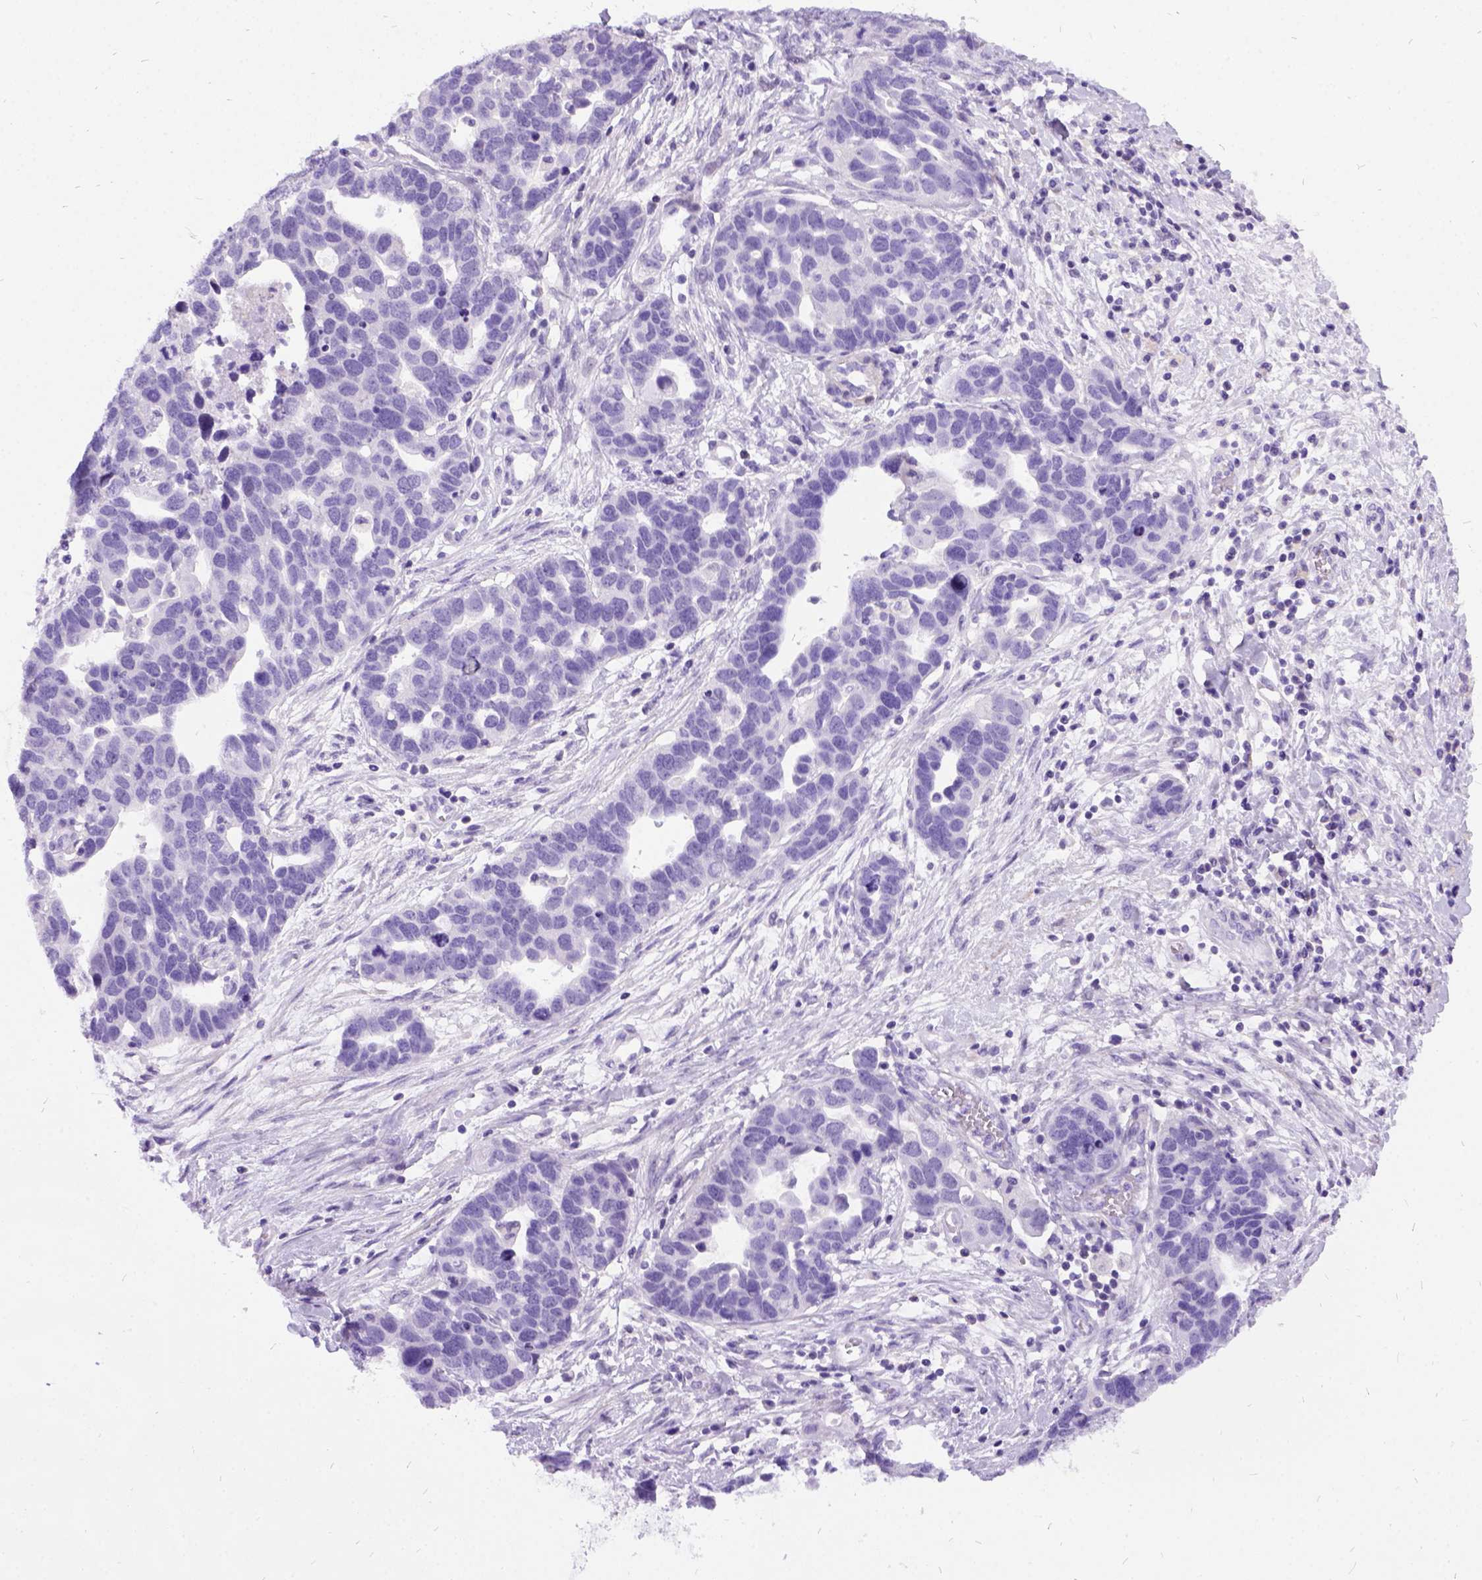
{"staining": {"intensity": "negative", "quantity": "none", "location": "none"}, "tissue": "ovarian cancer", "cell_type": "Tumor cells", "image_type": "cancer", "snomed": [{"axis": "morphology", "description": "Cystadenocarcinoma, serous, NOS"}, {"axis": "topography", "description": "Ovary"}], "caption": "IHC histopathology image of neoplastic tissue: ovarian cancer stained with DAB exhibits no significant protein staining in tumor cells.", "gene": "PRG2", "patient": {"sex": "female", "age": 54}}